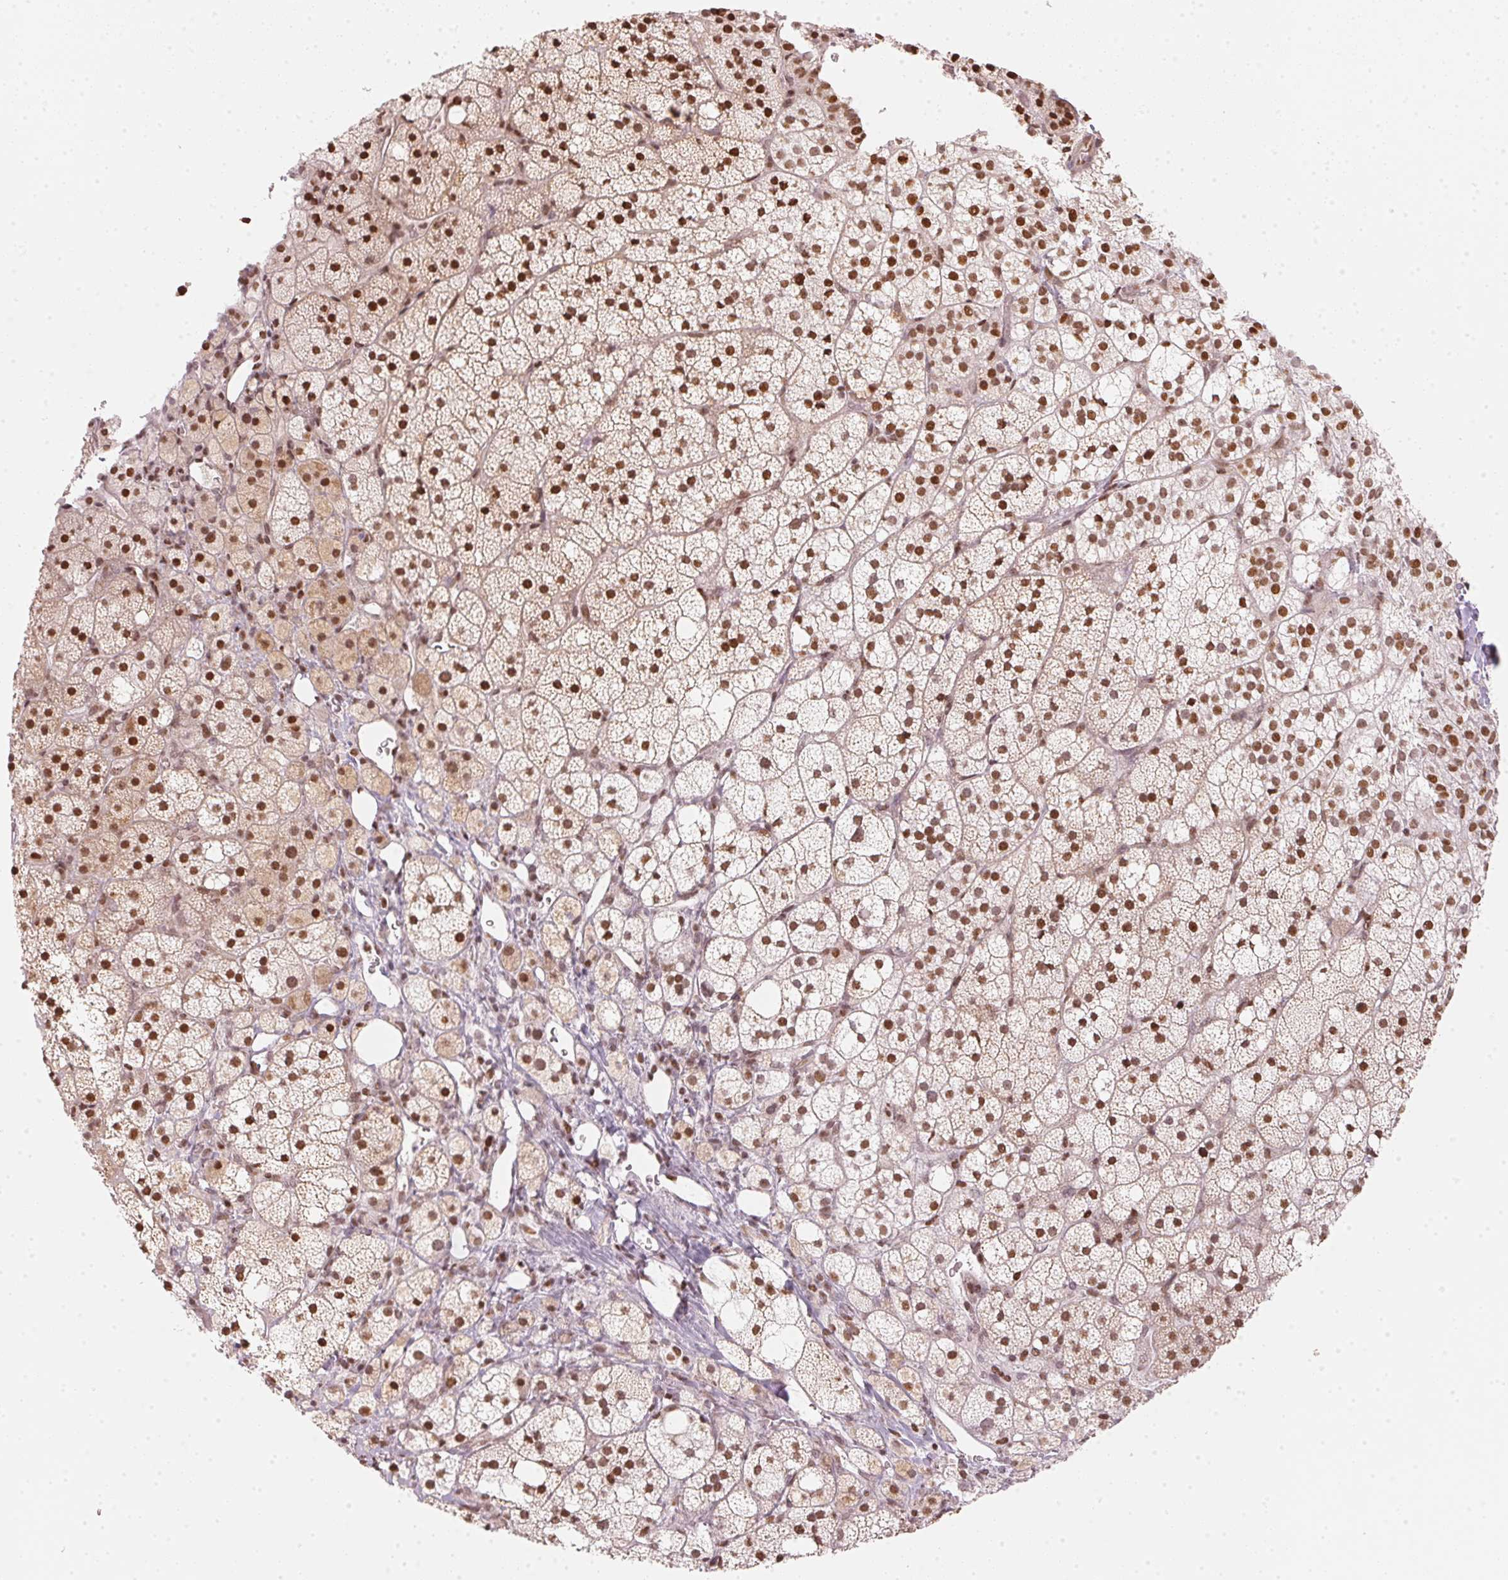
{"staining": {"intensity": "moderate", "quantity": ">75%", "location": "nuclear"}, "tissue": "adrenal gland", "cell_type": "Glandular cells", "image_type": "normal", "snomed": [{"axis": "morphology", "description": "Normal tissue, NOS"}, {"axis": "topography", "description": "Adrenal gland"}], "caption": "Adrenal gland stained with immunohistochemistry (IHC) reveals moderate nuclear staining in approximately >75% of glandular cells. (DAB (3,3'-diaminobenzidine) = brown stain, brightfield microscopy at high magnification).", "gene": "KAT6A", "patient": {"sex": "male", "age": 53}}